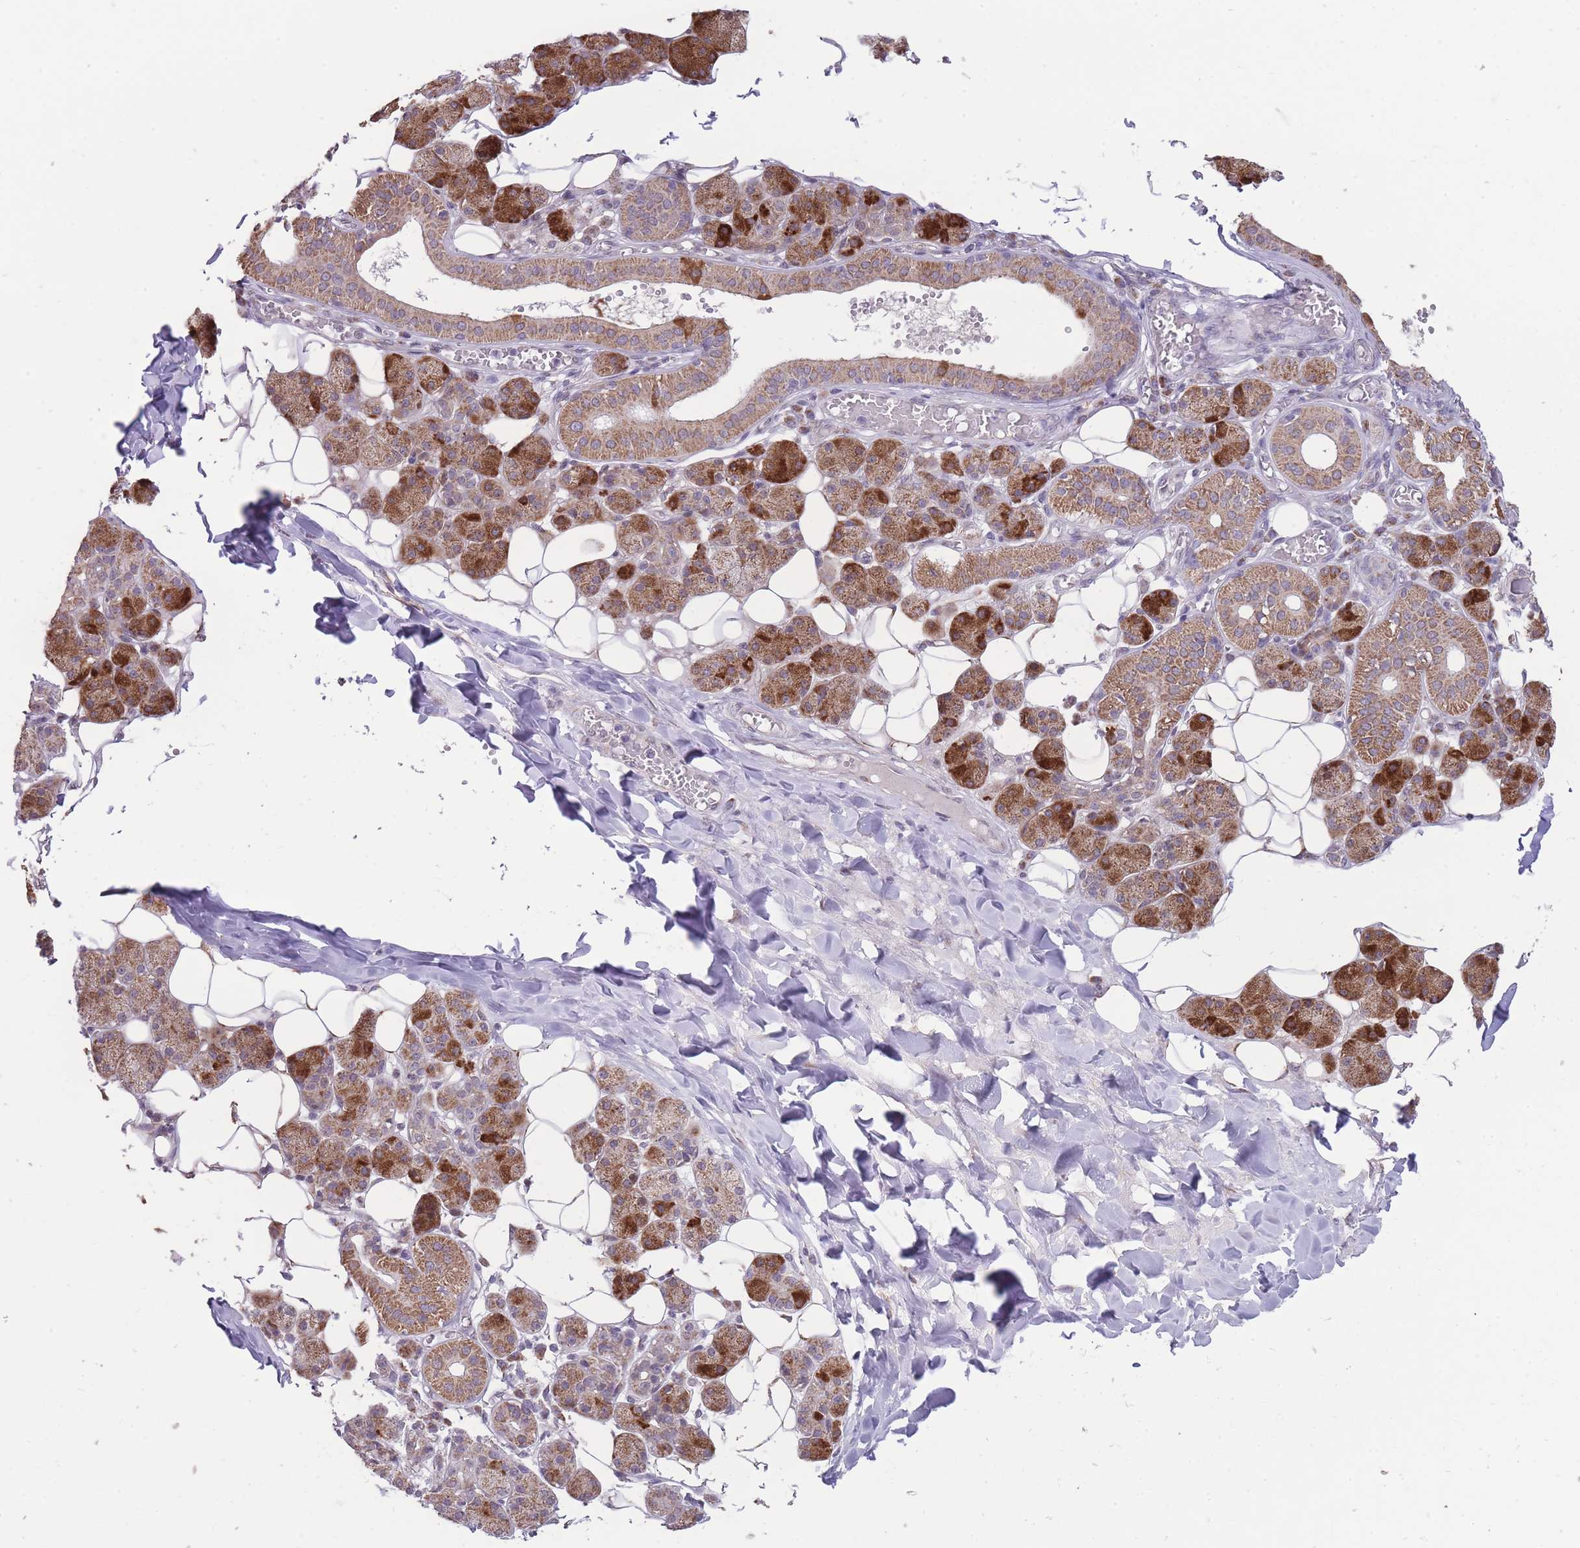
{"staining": {"intensity": "strong", "quantity": "25%-75%", "location": "cytoplasmic/membranous"}, "tissue": "salivary gland", "cell_type": "Glandular cells", "image_type": "normal", "snomed": [{"axis": "morphology", "description": "Normal tissue, NOS"}, {"axis": "topography", "description": "Salivary gland"}], "caption": "Strong cytoplasmic/membranous positivity for a protein is identified in approximately 25%-75% of glandular cells of normal salivary gland using immunohistochemistry (IHC).", "gene": "NELL1", "patient": {"sex": "female", "age": 33}}